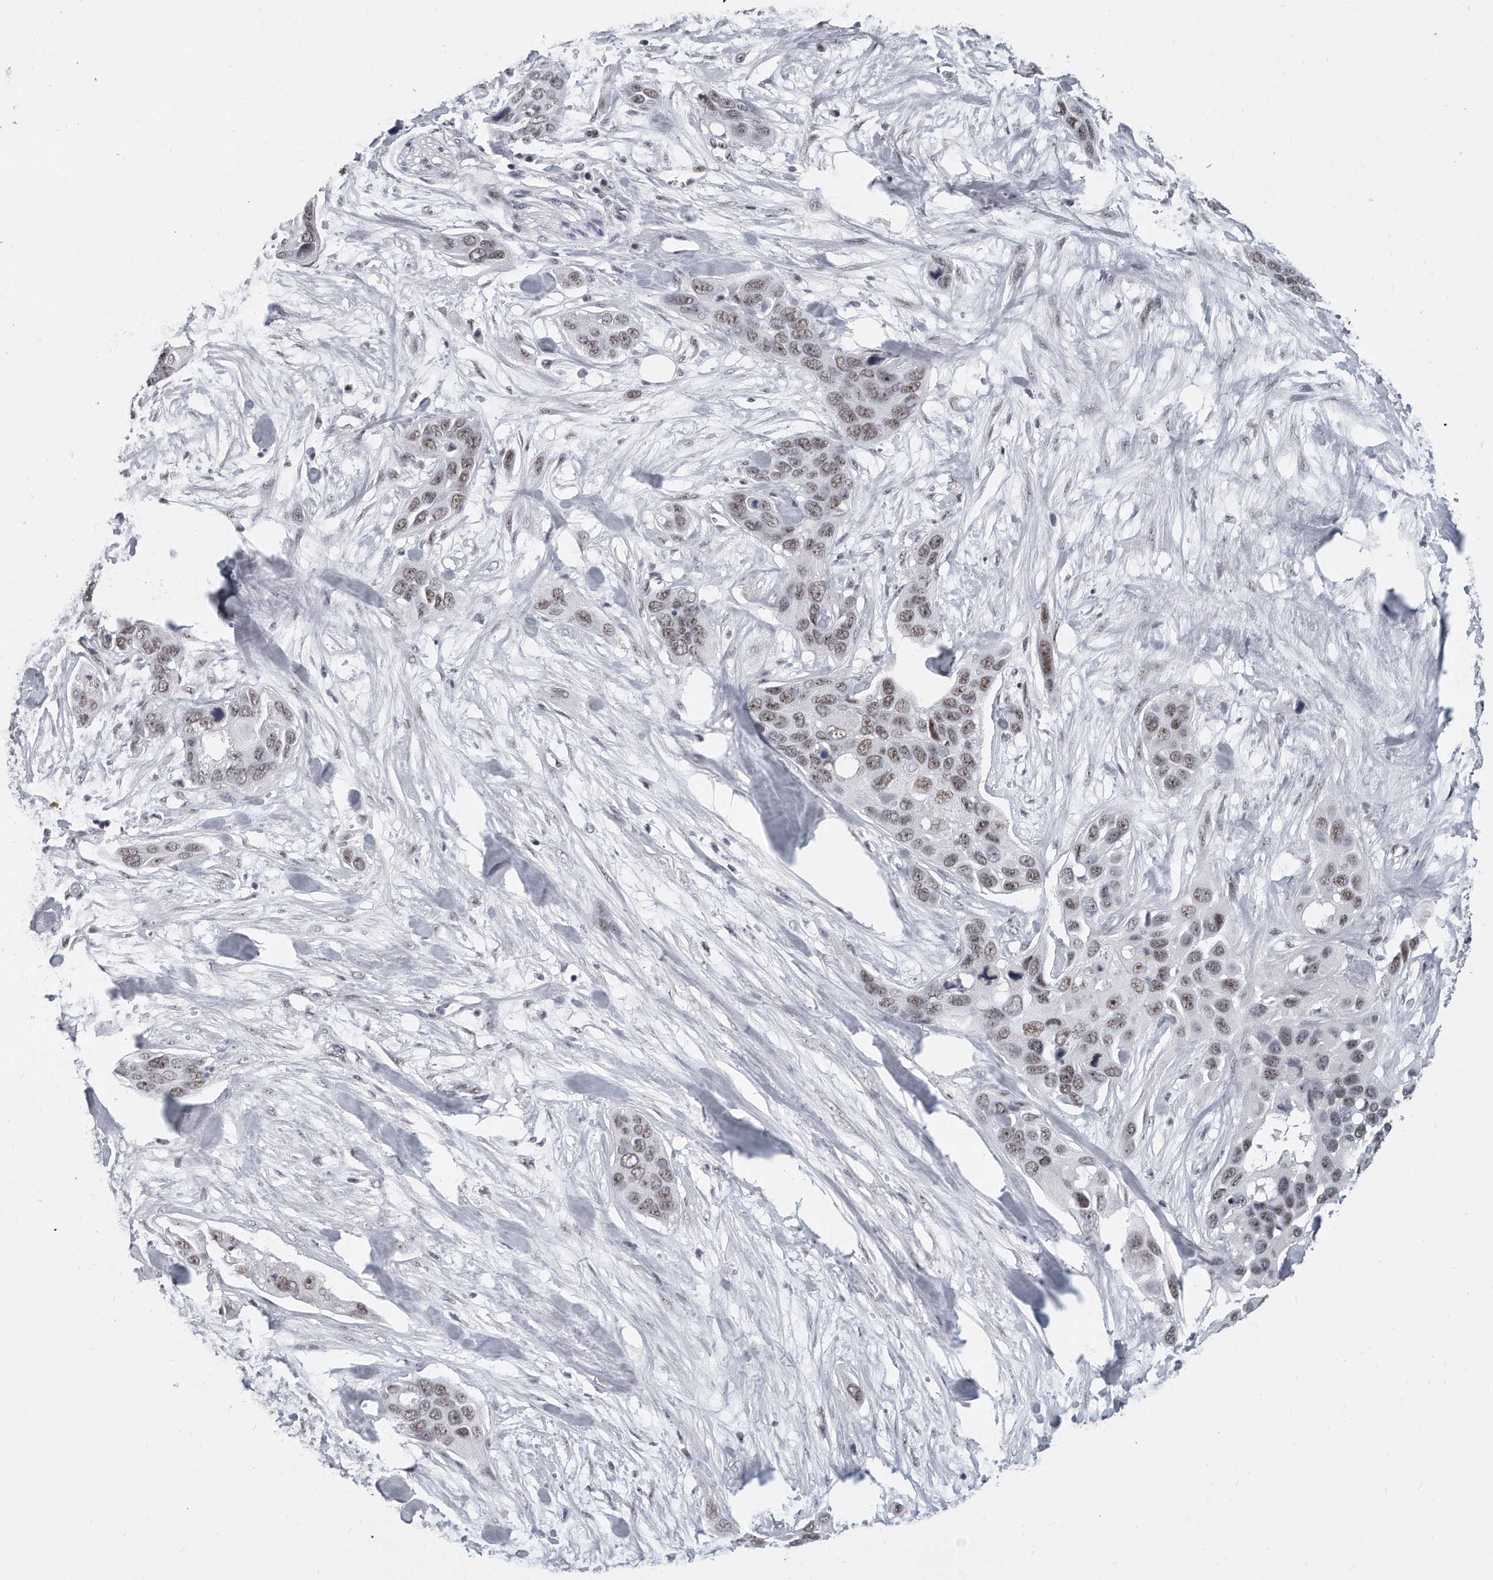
{"staining": {"intensity": "weak", "quantity": ">75%", "location": "nuclear"}, "tissue": "pancreatic cancer", "cell_type": "Tumor cells", "image_type": "cancer", "snomed": [{"axis": "morphology", "description": "Adenocarcinoma, NOS"}, {"axis": "topography", "description": "Pancreas"}], "caption": "Immunohistochemistry of pancreatic adenocarcinoma displays low levels of weak nuclear staining in approximately >75% of tumor cells.", "gene": "TFCP2L1", "patient": {"sex": "female", "age": 60}}